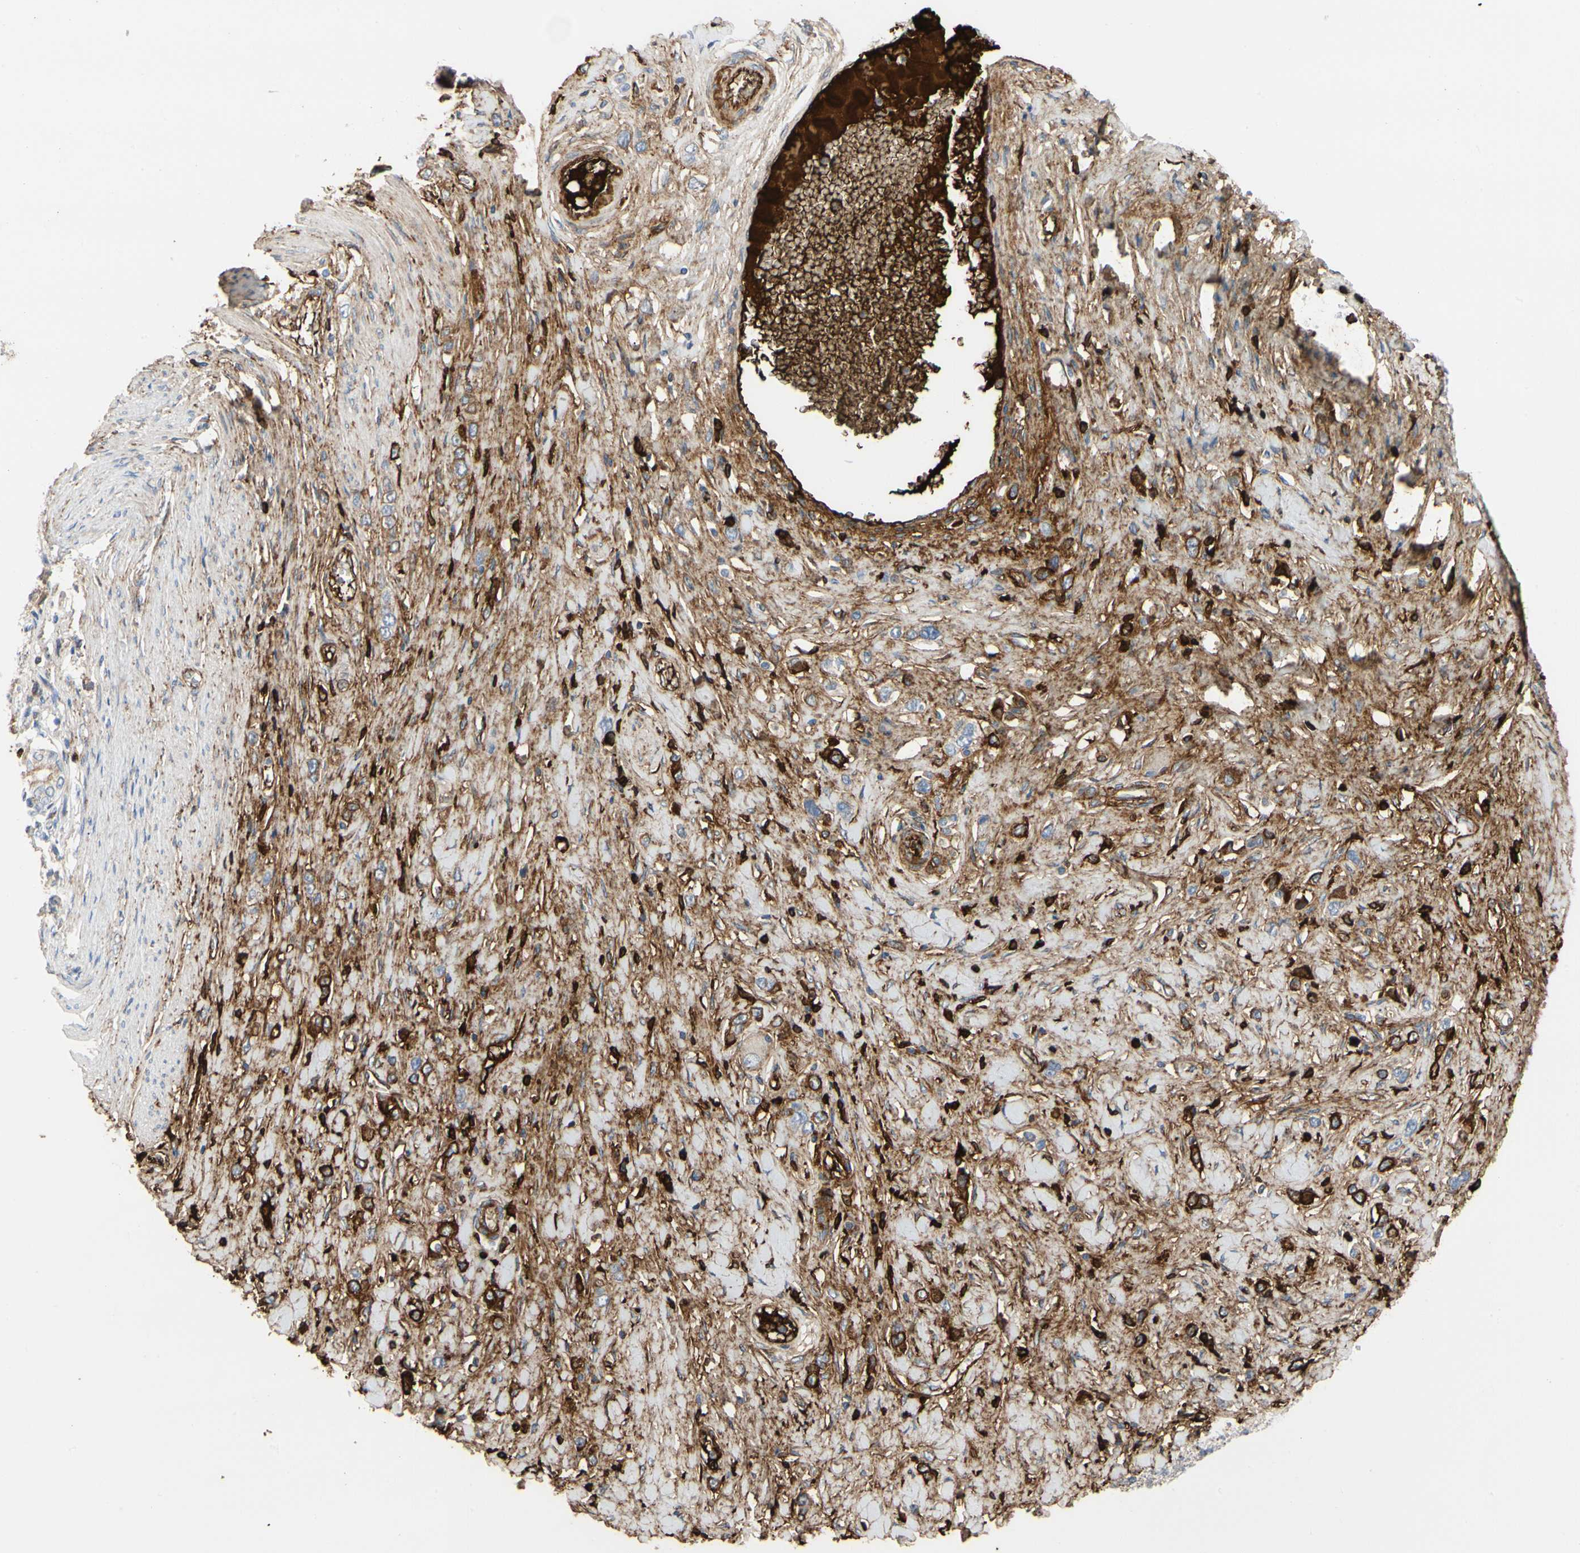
{"staining": {"intensity": "negative", "quantity": "none", "location": "none"}, "tissue": "stomach cancer", "cell_type": "Tumor cells", "image_type": "cancer", "snomed": [{"axis": "morphology", "description": "Normal tissue, NOS"}, {"axis": "morphology", "description": "Adenocarcinoma, NOS"}, {"axis": "topography", "description": "Stomach, upper"}, {"axis": "topography", "description": "Stomach"}], "caption": "Human stomach cancer stained for a protein using immunohistochemistry (IHC) exhibits no positivity in tumor cells.", "gene": "FGB", "patient": {"sex": "female", "age": 65}}